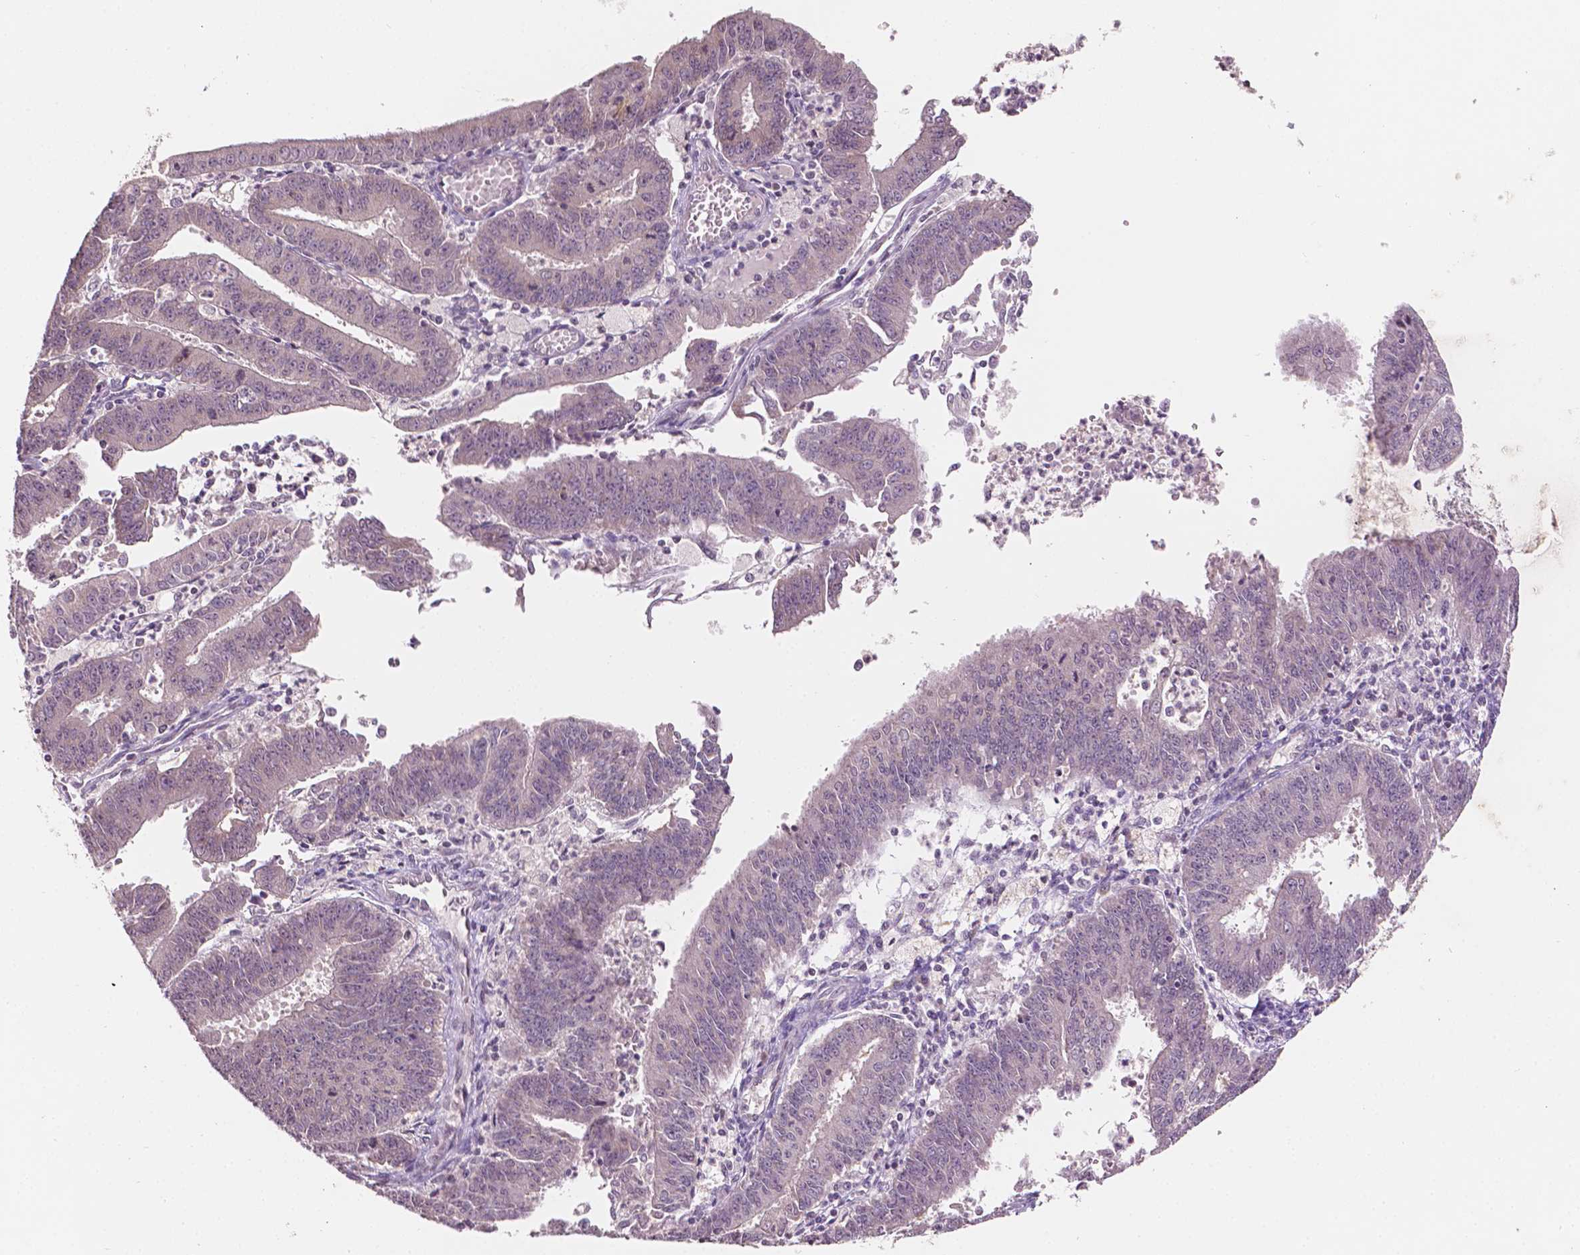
{"staining": {"intensity": "negative", "quantity": "none", "location": "none"}, "tissue": "endometrial cancer", "cell_type": "Tumor cells", "image_type": "cancer", "snomed": [{"axis": "morphology", "description": "Adenocarcinoma, NOS"}, {"axis": "topography", "description": "Endometrium"}], "caption": "This micrograph is of endometrial cancer stained with IHC to label a protein in brown with the nuclei are counter-stained blue. There is no positivity in tumor cells. (DAB (3,3'-diaminobenzidine) immunohistochemistry, high magnification).", "gene": "NOS1AP", "patient": {"sex": "female", "age": 73}}